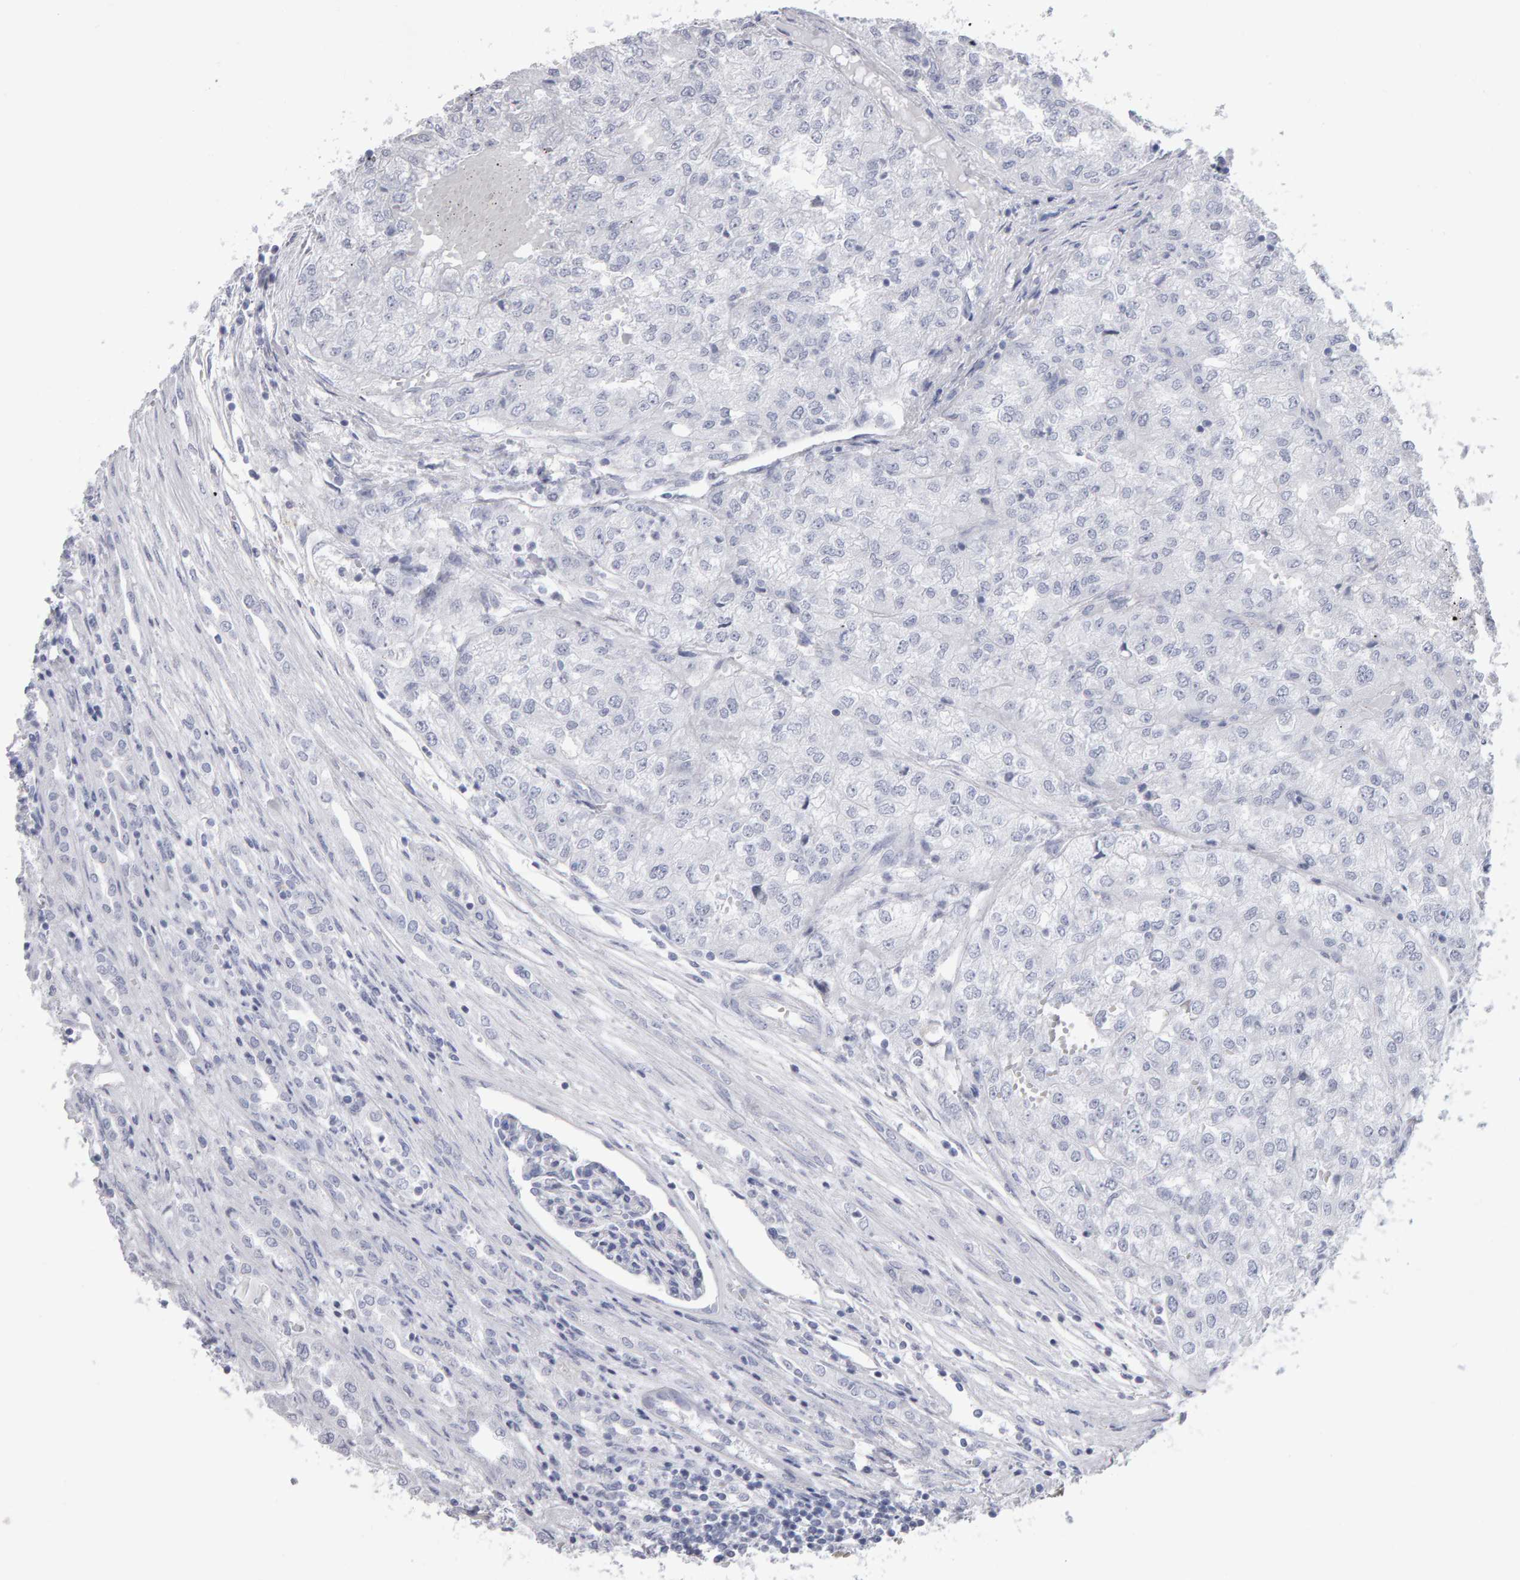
{"staining": {"intensity": "negative", "quantity": "none", "location": "none"}, "tissue": "renal cancer", "cell_type": "Tumor cells", "image_type": "cancer", "snomed": [{"axis": "morphology", "description": "Adenocarcinoma, NOS"}, {"axis": "topography", "description": "Kidney"}], "caption": "Renal adenocarcinoma was stained to show a protein in brown. There is no significant staining in tumor cells.", "gene": "NCDN", "patient": {"sex": "female", "age": 54}}